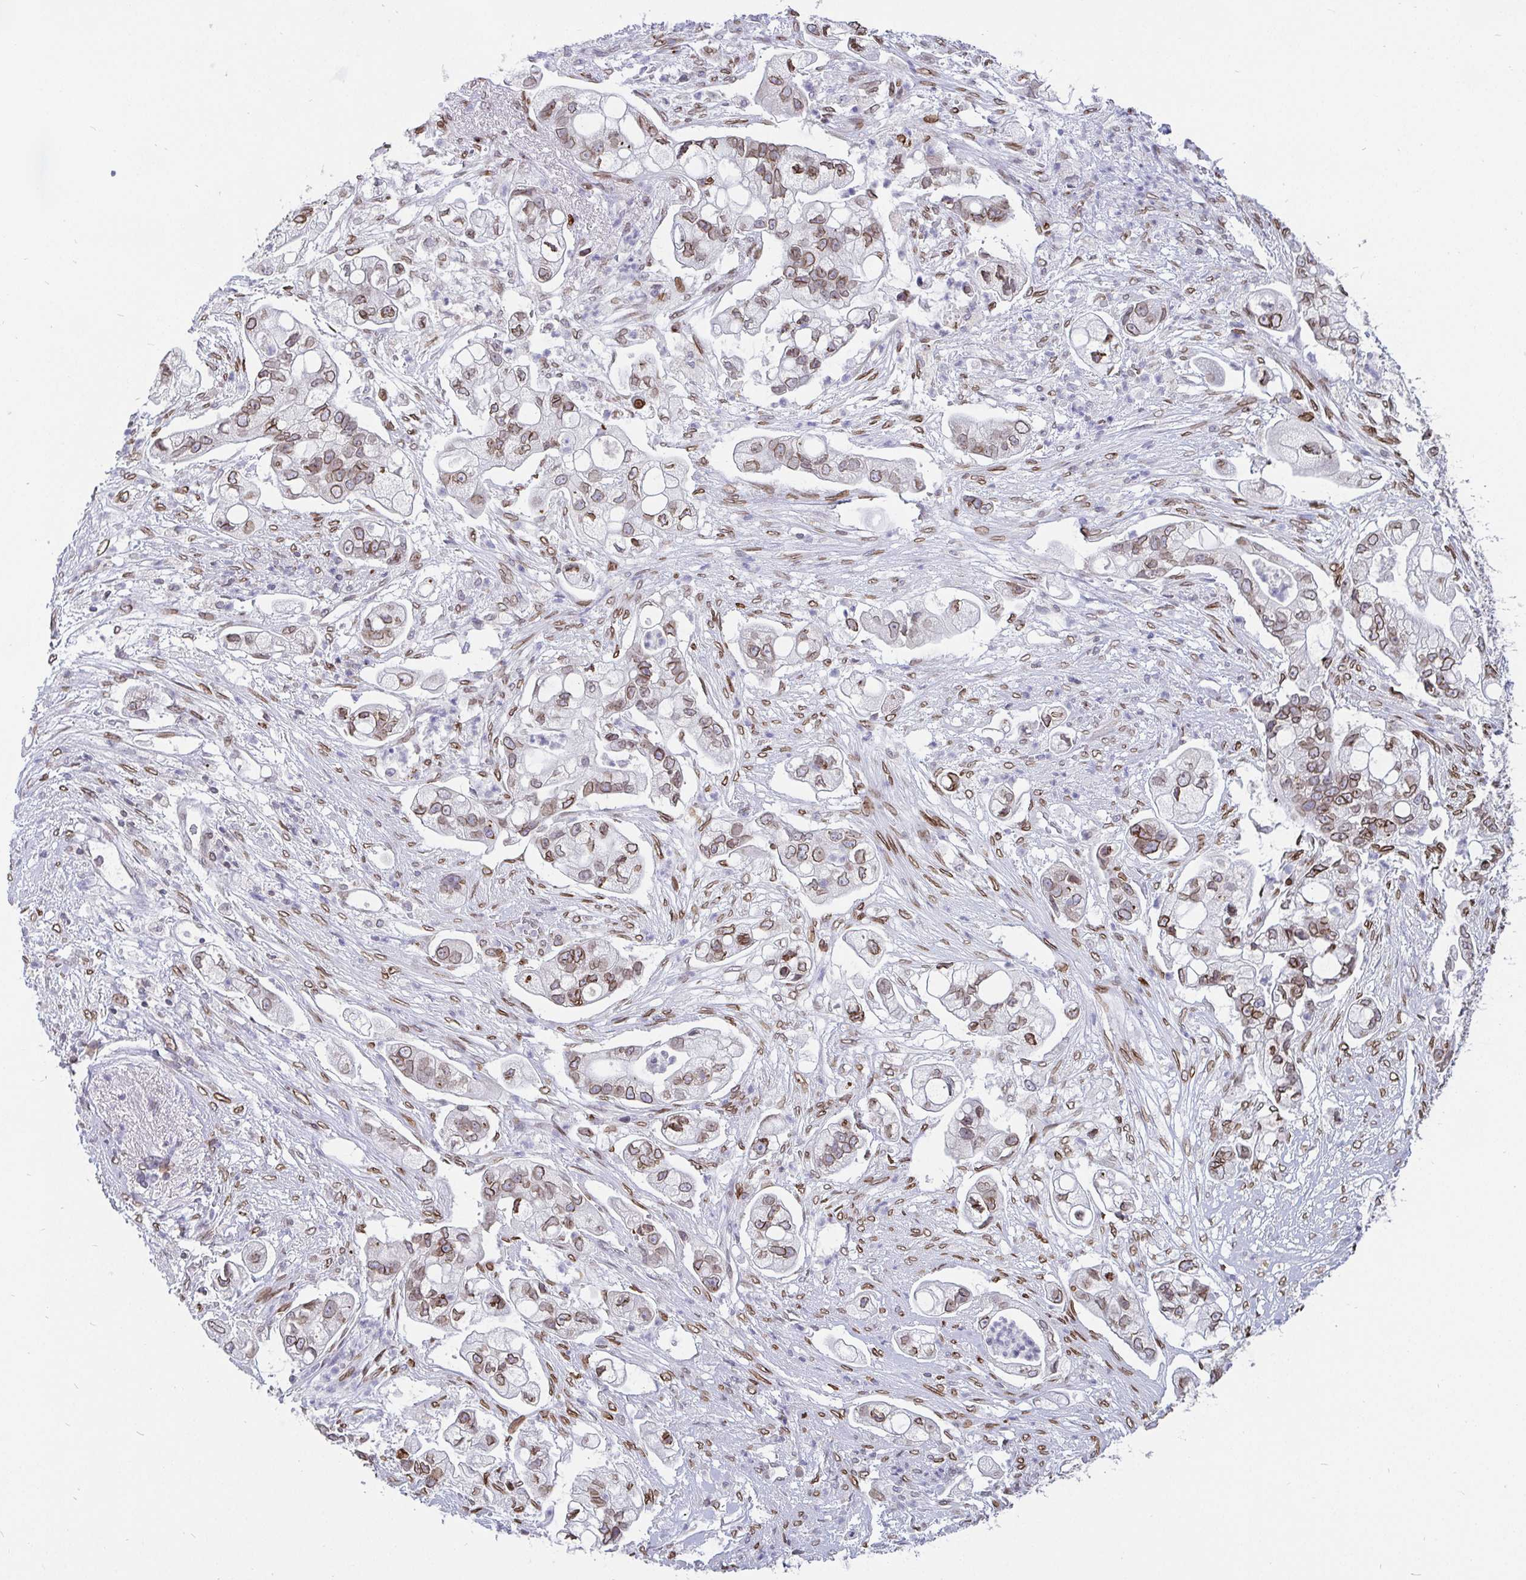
{"staining": {"intensity": "moderate", "quantity": "25%-75%", "location": "cytoplasmic/membranous,nuclear"}, "tissue": "pancreatic cancer", "cell_type": "Tumor cells", "image_type": "cancer", "snomed": [{"axis": "morphology", "description": "Adenocarcinoma, NOS"}, {"axis": "topography", "description": "Pancreas"}], "caption": "Immunohistochemistry staining of pancreatic cancer (adenocarcinoma), which displays medium levels of moderate cytoplasmic/membranous and nuclear expression in approximately 25%-75% of tumor cells indicating moderate cytoplasmic/membranous and nuclear protein expression. The staining was performed using DAB (brown) for protein detection and nuclei were counterstained in hematoxylin (blue).", "gene": "EMD", "patient": {"sex": "female", "age": 69}}